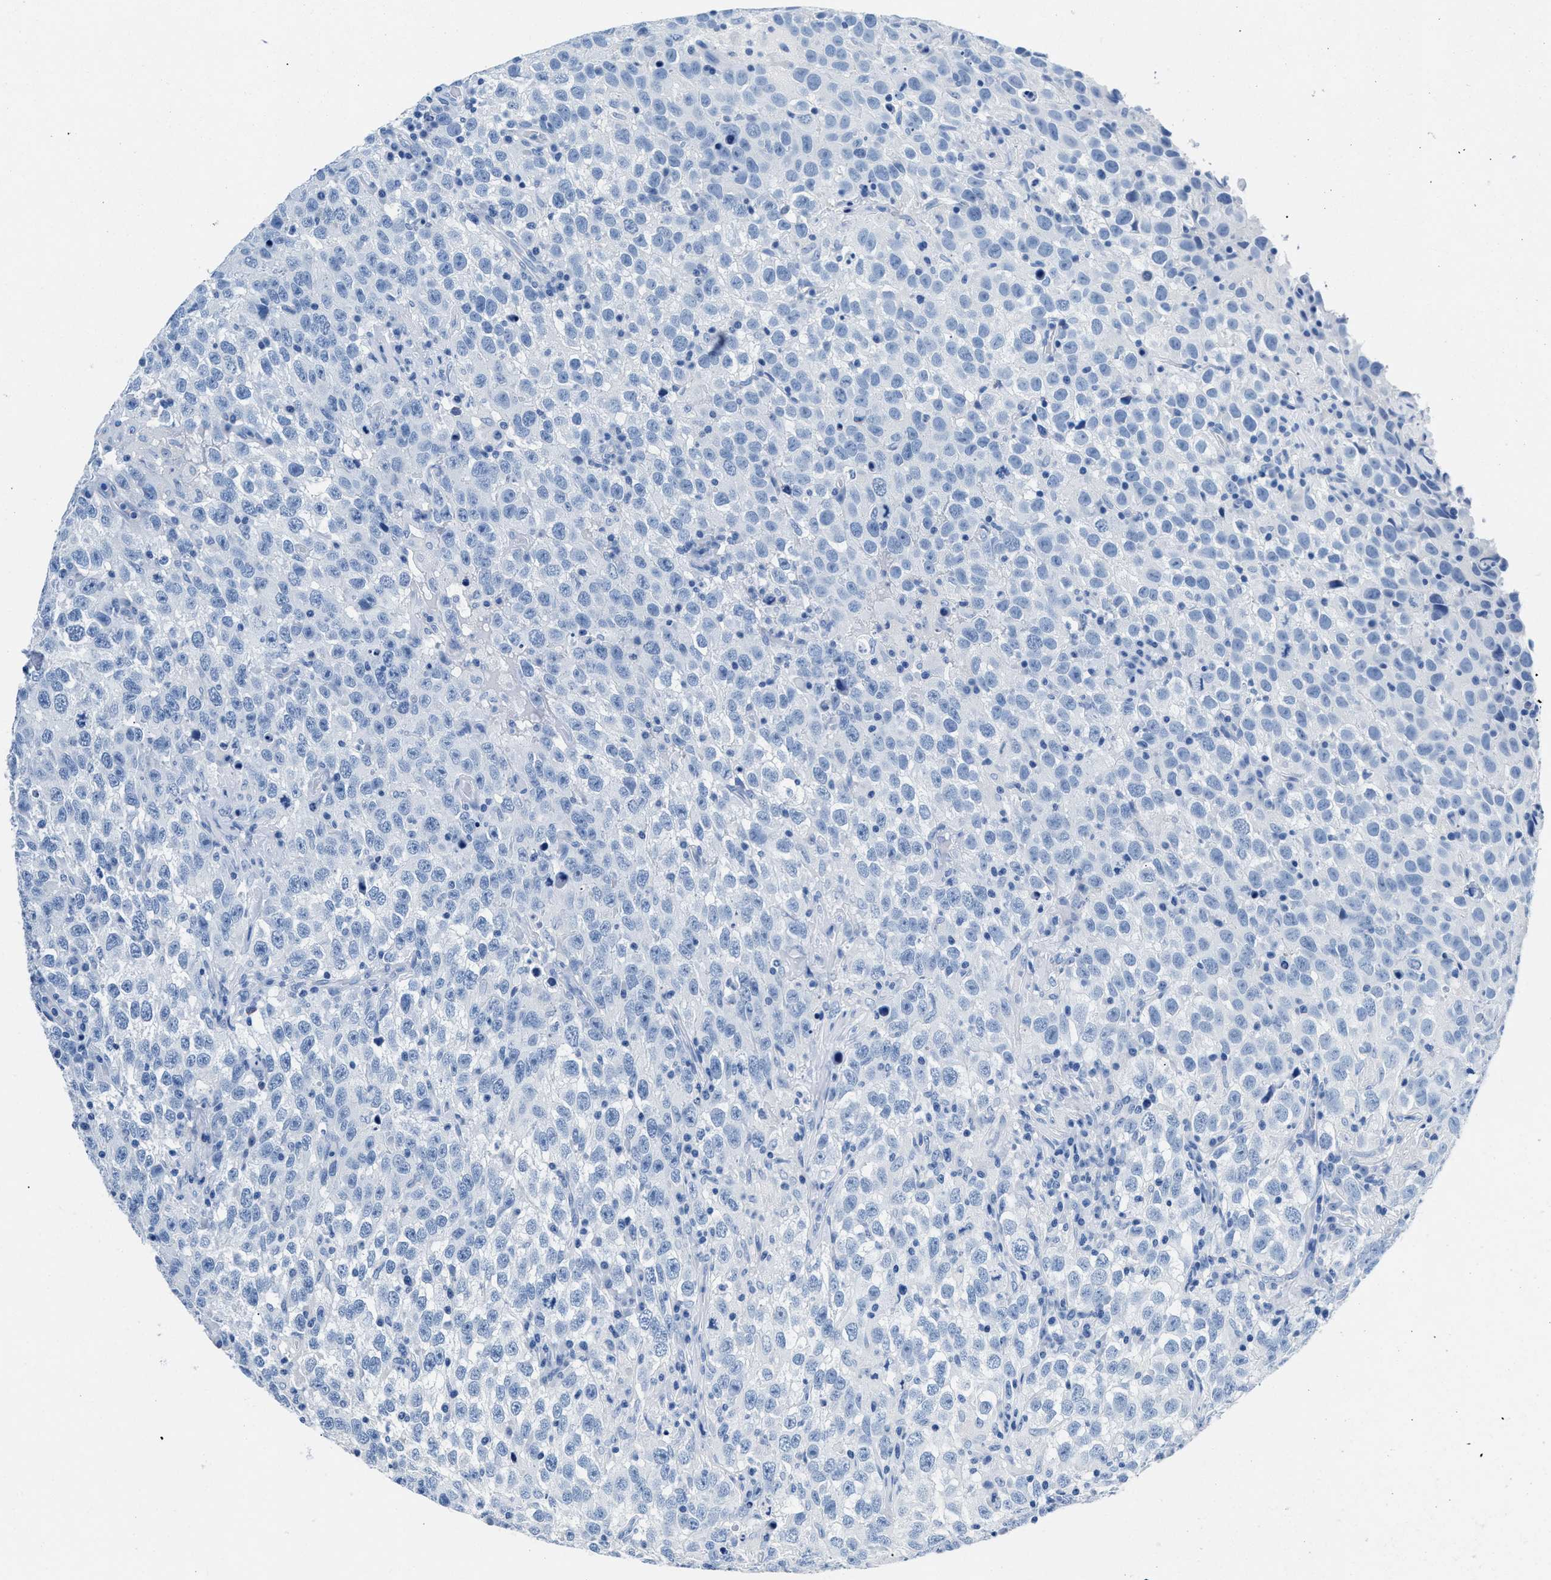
{"staining": {"intensity": "negative", "quantity": "none", "location": "none"}, "tissue": "testis cancer", "cell_type": "Tumor cells", "image_type": "cancer", "snomed": [{"axis": "morphology", "description": "Seminoma, NOS"}, {"axis": "topography", "description": "Testis"}], "caption": "DAB (3,3'-diaminobenzidine) immunohistochemical staining of human testis cancer (seminoma) displays no significant expression in tumor cells.", "gene": "CPS1", "patient": {"sex": "male", "age": 41}}